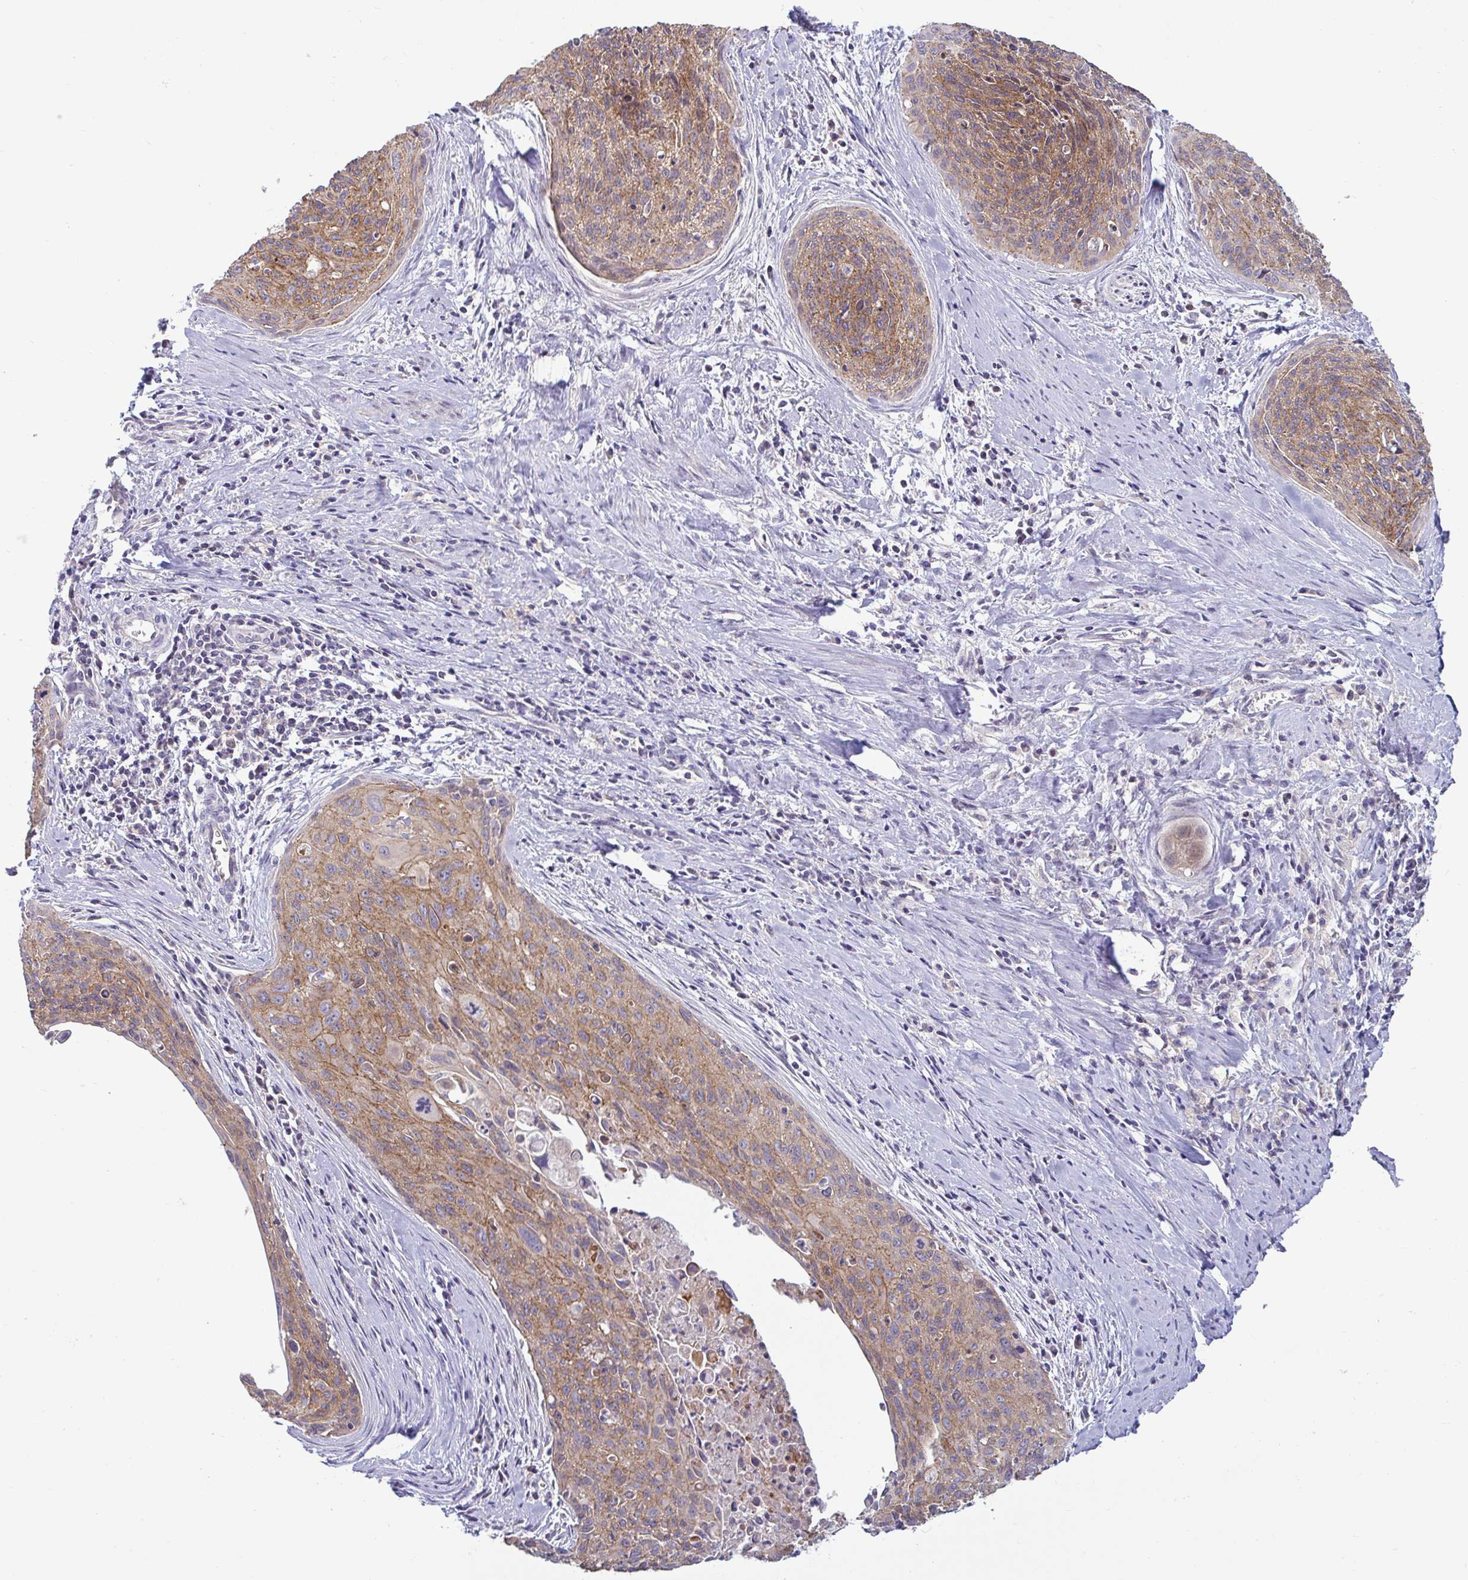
{"staining": {"intensity": "moderate", "quantity": ">75%", "location": "cytoplasmic/membranous"}, "tissue": "cervical cancer", "cell_type": "Tumor cells", "image_type": "cancer", "snomed": [{"axis": "morphology", "description": "Squamous cell carcinoma, NOS"}, {"axis": "topography", "description": "Cervix"}], "caption": "High-magnification brightfield microscopy of cervical cancer (squamous cell carcinoma) stained with DAB (brown) and counterstained with hematoxylin (blue). tumor cells exhibit moderate cytoplasmic/membranous expression is identified in approximately>75% of cells. The protein is stained brown, and the nuclei are stained in blue (DAB (3,3'-diaminobenzidine) IHC with brightfield microscopy, high magnification).", "gene": "GSTM1", "patient": {"sex": "female", "age": 55}}